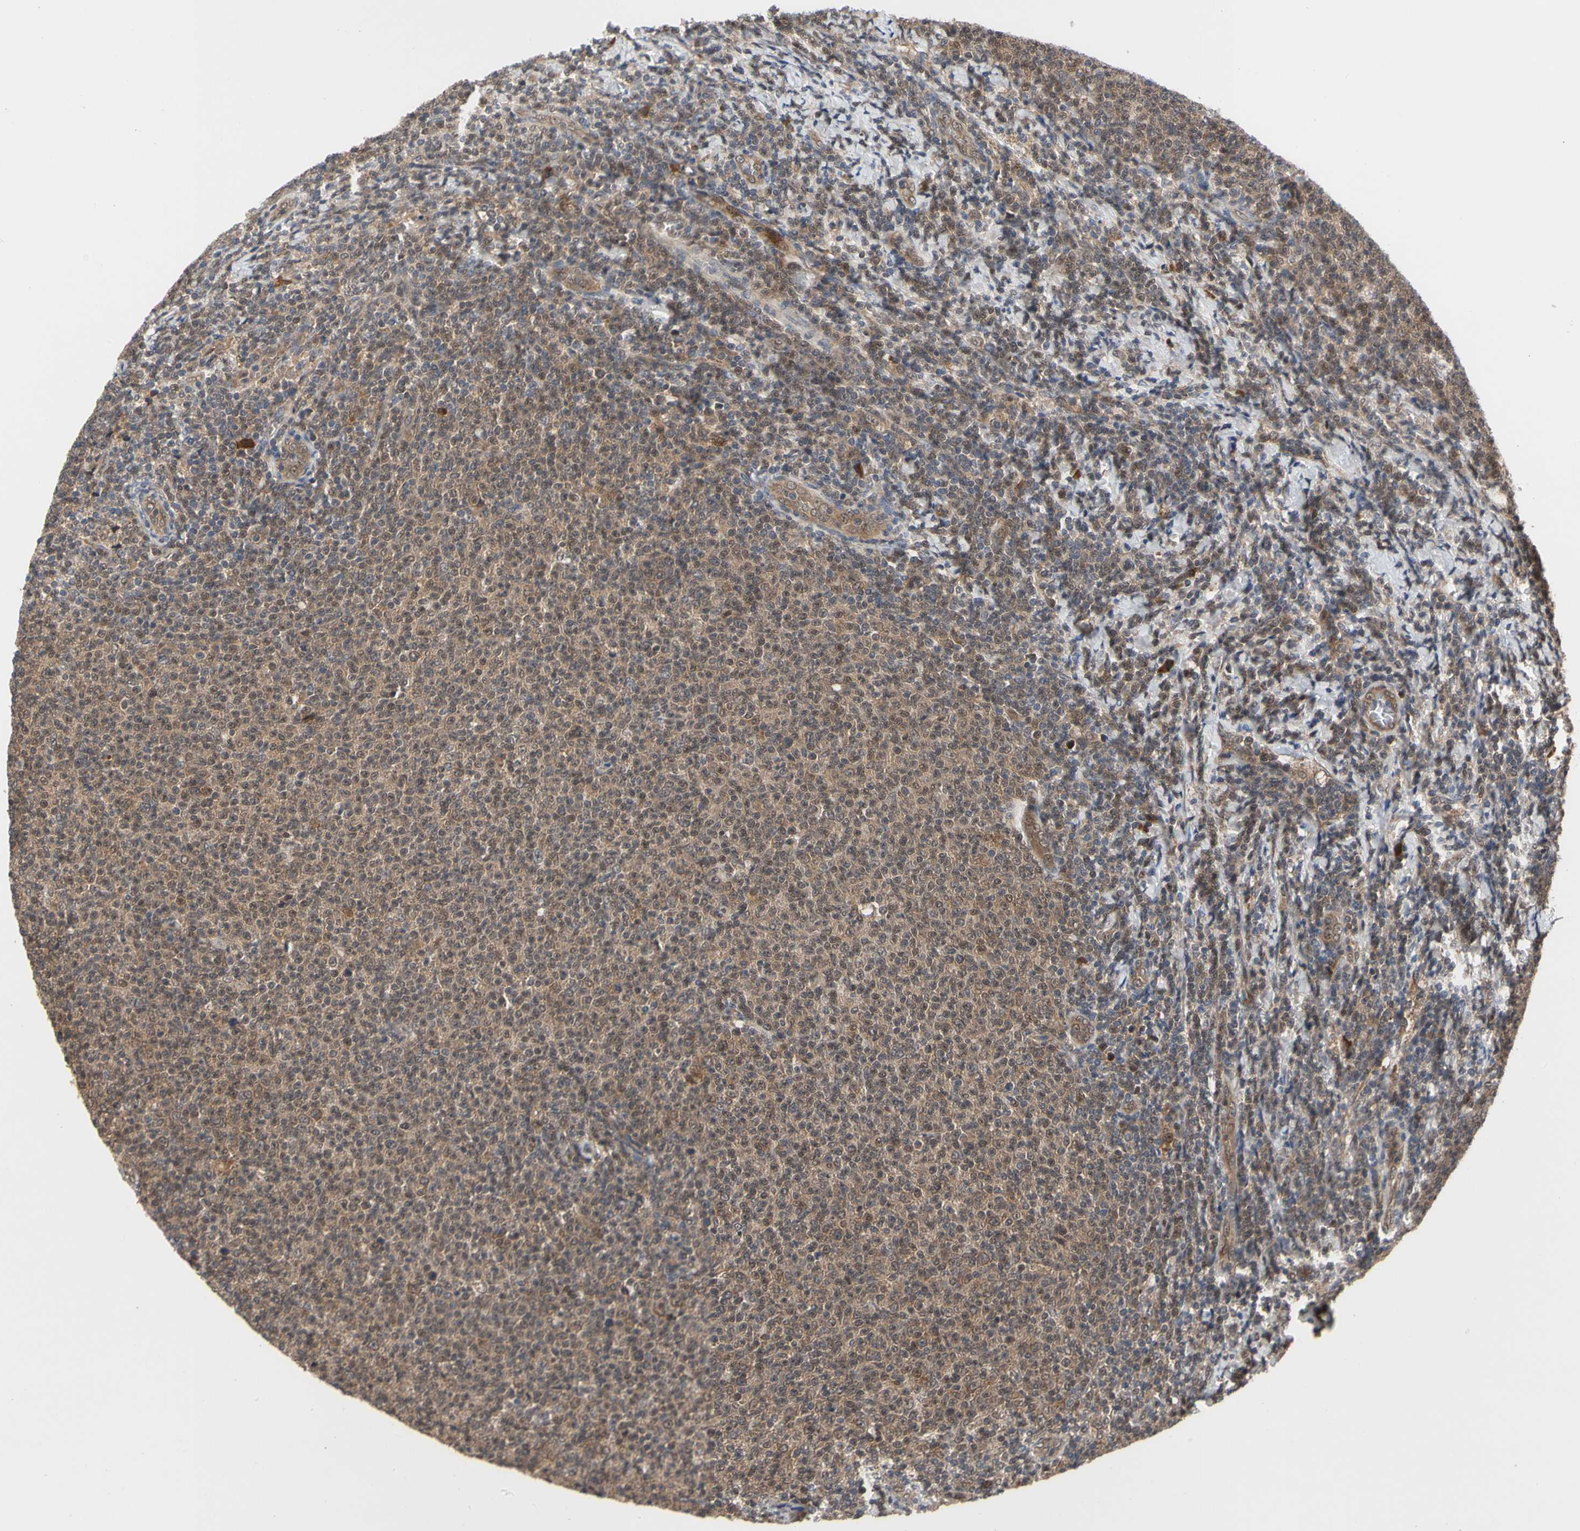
{"staining": {"intensity": "weak", "quantity": ">75%", "location": "cytoplasmic/membranous"}, "tissue": "lymphoma", "cell_type": "Tumor cells", "image_type": "cancer", "snomed": [{"axis": "morphology", "description": "Malignant lymphoma, non-Hodgkin's type, Low grade"}, {"axis": "topography", "description": "Lymph node"}], "caption": "This histopathology image demonstrates lymphoma stained with immunohistochemistry (IHC) to label a protein in brown. The cytoplasmic/membranous of tumor cells show weak positivity for the protein. Nuclei are counter-stained blue.", "gene": "CYTIP", "patient": {"sex": "male", "age": 66}}